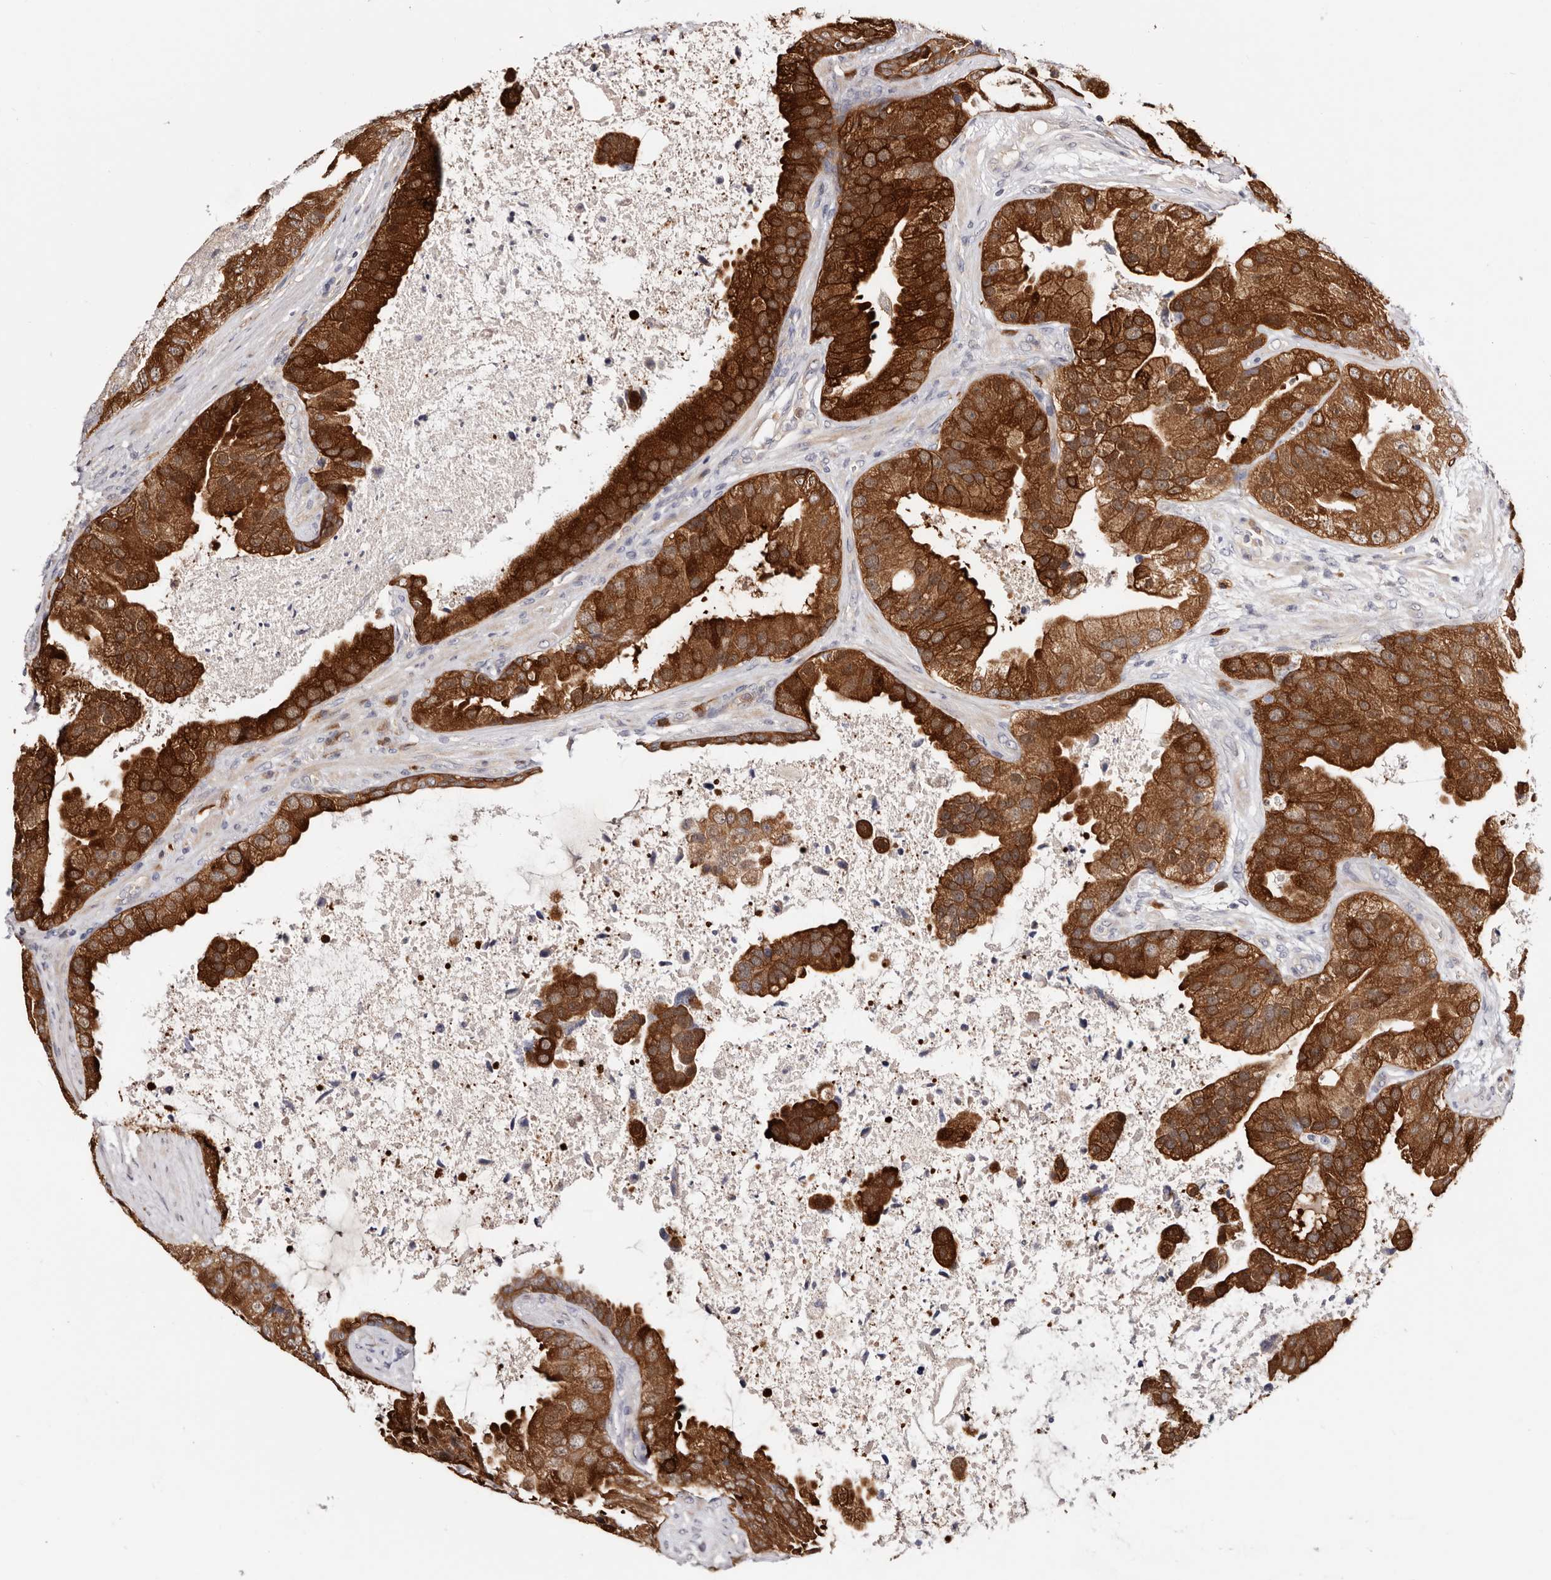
{"staining": {"intensity": "strong", "quantity": ">75%", "location": "cytoplasmic/membranous"}, "tissue": "prostate cancer", "cell_type": "Tumor cells", "image_type": "cancer", "snomed": [{"axis": "morphology", "description": "Adenocarcinoma, High grade"}, {"axis": "topography", "description": "Prostate"}], "caption": "Tumor cells display strong cytoplasmic/membranous staining in approximately >75% of cells in adenocarcinoma (high-grade) (prostate).", "gene": "GFOD1", "patient": {"sex": "male", "age": 70}}